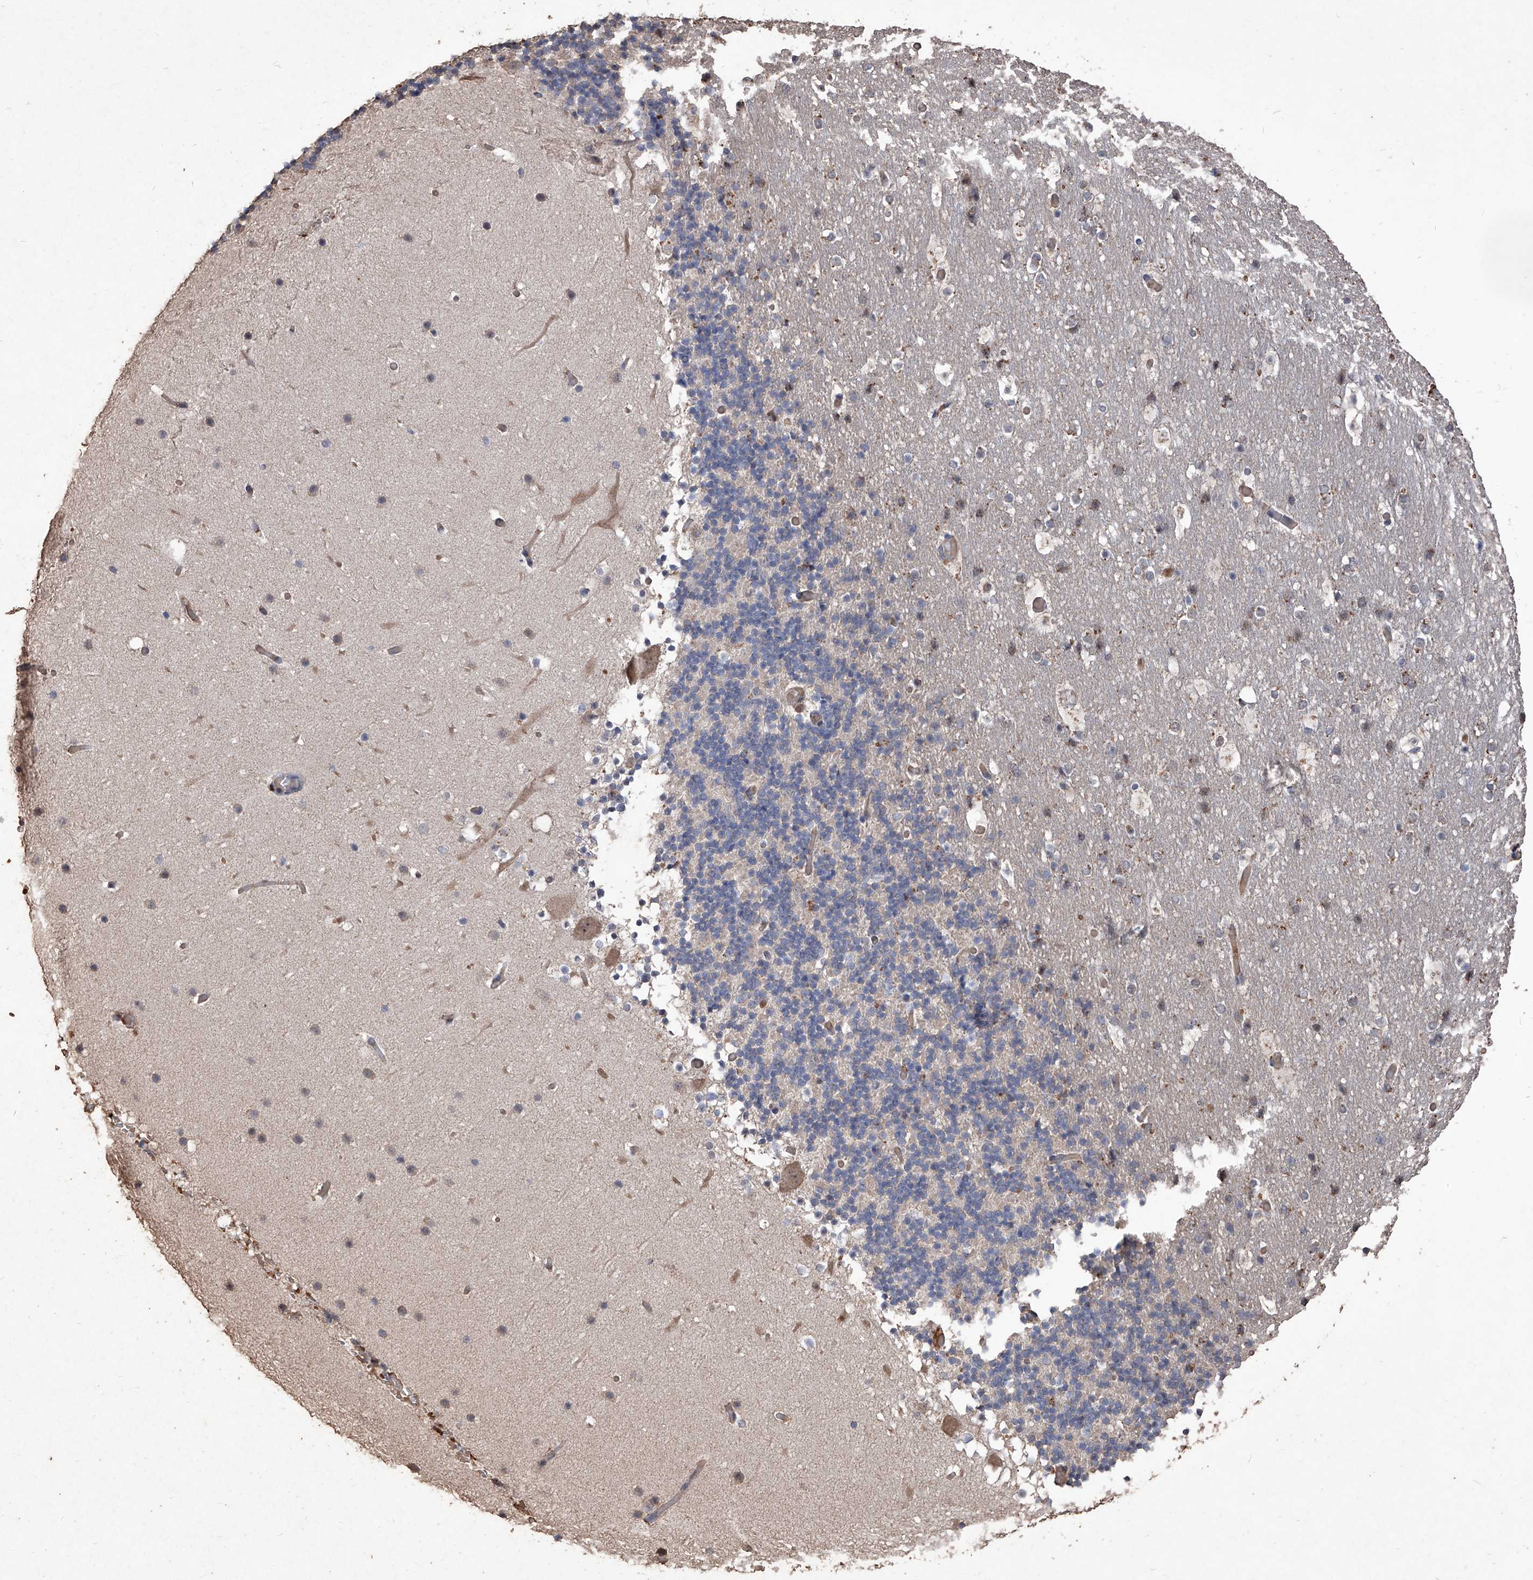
{"staining": {"intensity": "negative", "quantity": "none", "location": "none"}, "tissue": "cerebellum", "cell_type": "Cells in granular layer", "image_type": "normal", "snomed": [{"axis": "morphology", "description": "Normal tissue, NOS"}, {"axis": "topography", "description": "Cerebellum"}], "caption": "A photomicrograph of cerebellum stained for a protein demonstrates no brown staining in cells in granular layer. (Stains: DAB (3,3'-diaminobenzidine) immunohistochemistry (IHC) with hematoxylin counter stain, Microscopy: brightfield microscopy at high magnification).", "gene": "EML1", "patient": {"sex": "male", "age": 57}}